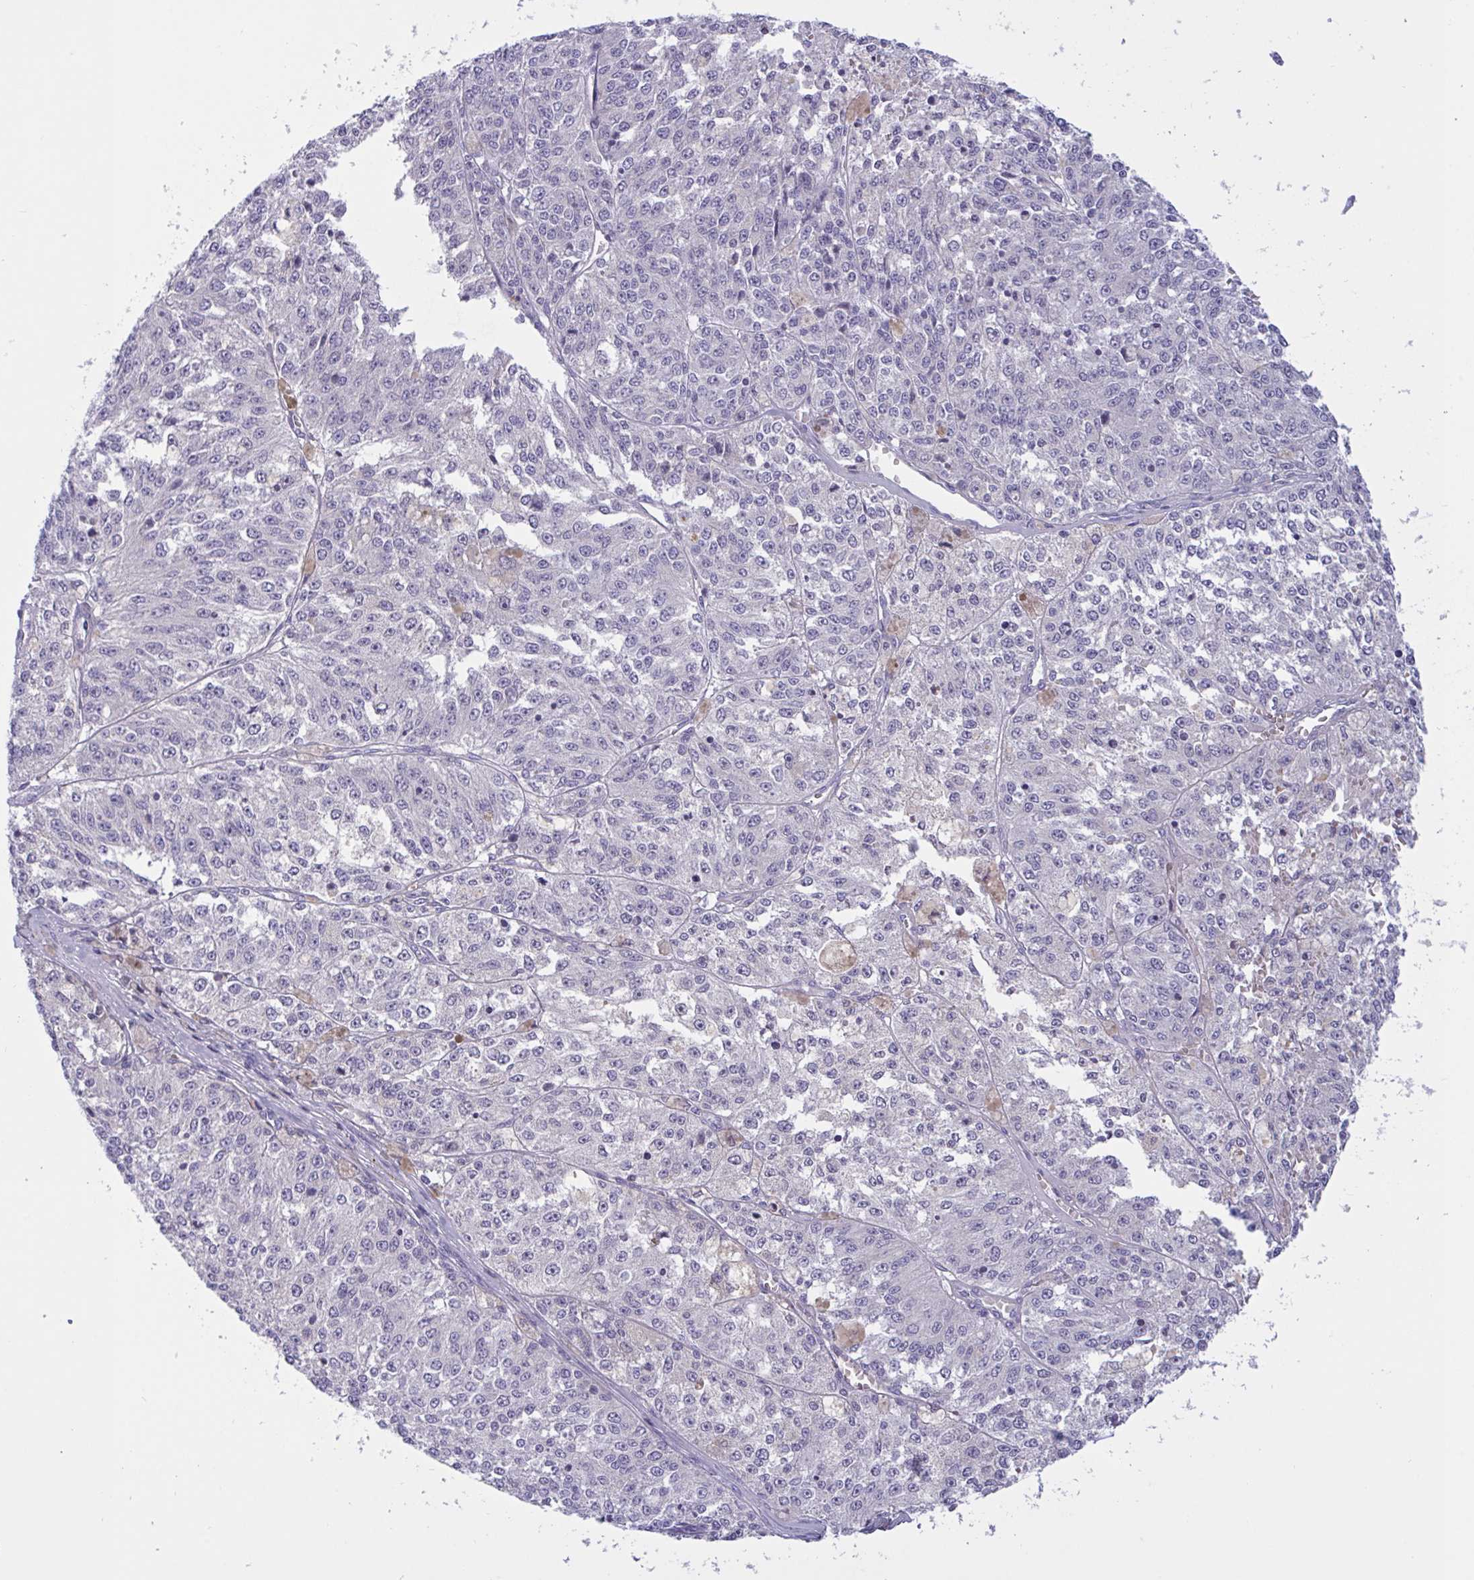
{"staining": {"intensity": "negative", "quantity": "none", "location": "none"}, "tissue": "melanoma", "cell_type": "Tumor cells", "image_type": "cancer", "snomed": [{"axis": "morphology", "description": "Malignant melanoma, Metastatic site"}, {"axis": "topography", "description": "Lymph node"}], "caption": "IHC photomicrograph of melanoma stained for a protein (brown), which exhibits no positivity in tumor cells. The staining is performed using DAB brown chromogen with nuclei counter-stained in using hematoxylin.", "gene": "OXLD1", "patient": {"sex": "female", "age": 64}}